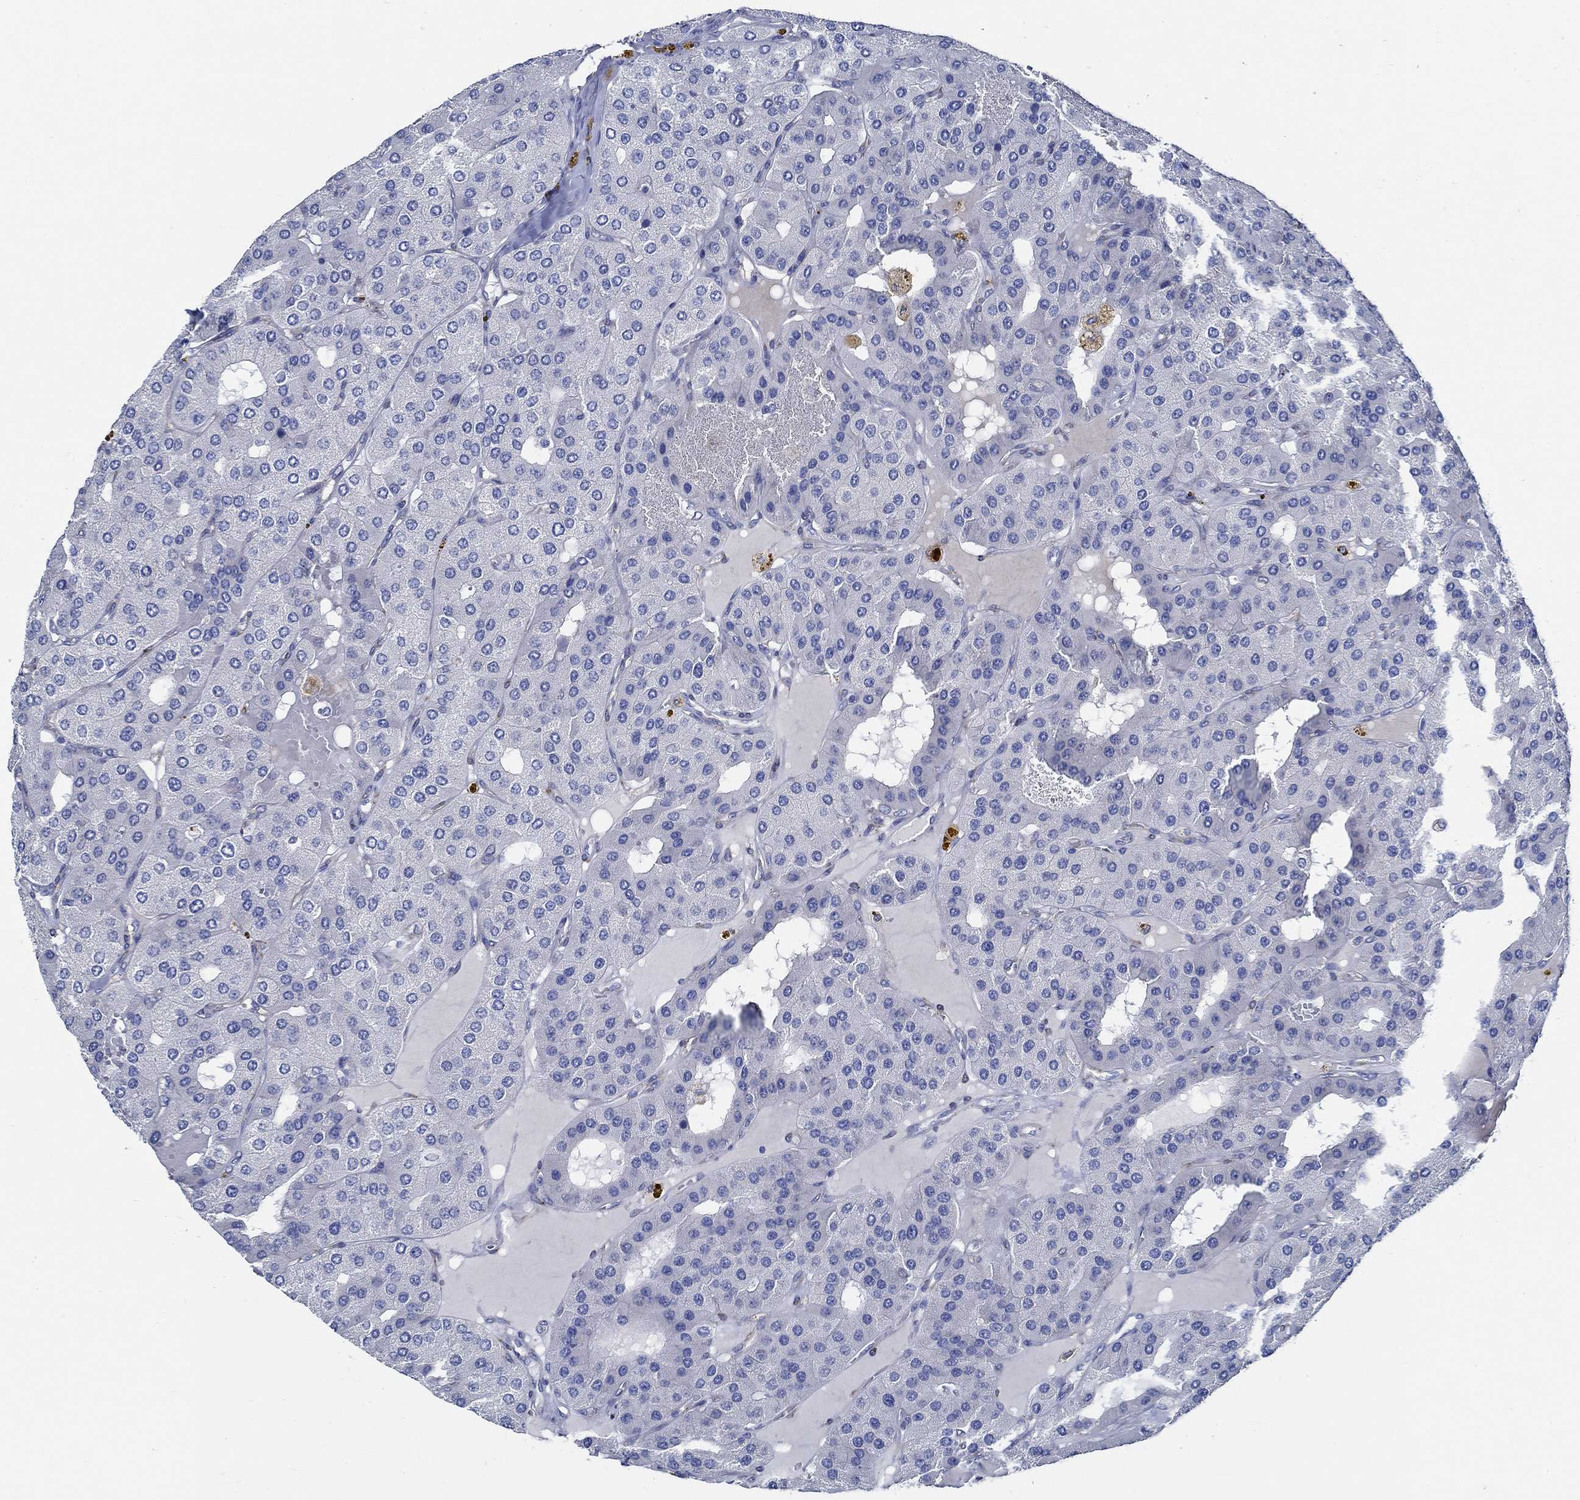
{"staining": {"intensity": "negative", "quantity": "none", "location": "none"}, "tissue": "parathyroid gland", "cell_type": "Glandular cells", "image_type": "normal", "snomed": [{"axis": "morphology", "description": "Normal tissue, NOS"}, {"axis": "morphology", "description": "Adenoma, NOS"}, {"axis": "topography", "description": "Parathyroid gland"}], "caption": "This is a histopathology image of immunohistochemistry (IHC) staining of normal parathyroid gland, which shows no expression in glandular cells. Nuclei are stained in blue.", "gene": "HECW2", "patient": {"sex": "female", "age": 86}}